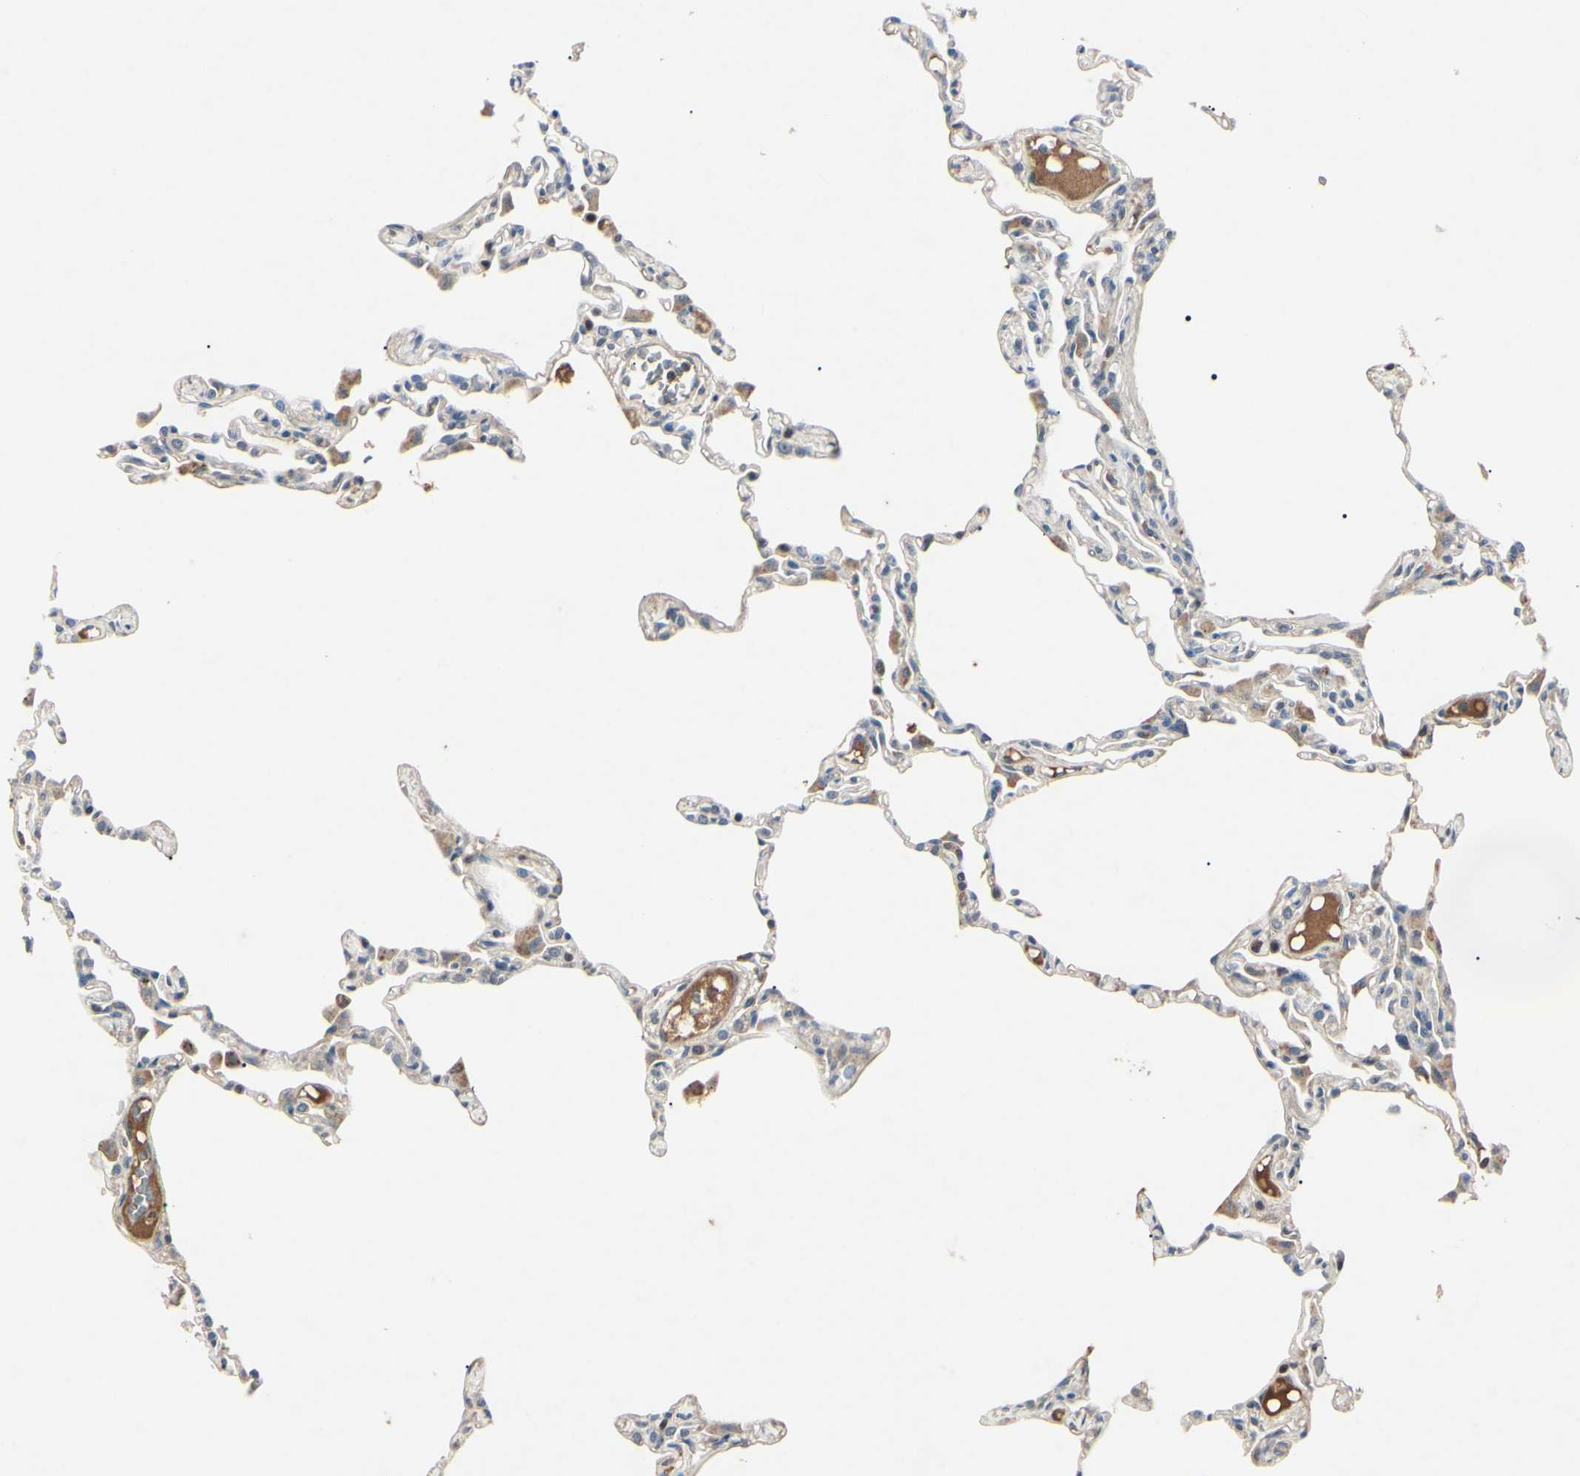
{"staining": {"intensity": "moderate", "quantity": "<25%", "location": "cytoplasmic/membranous"}, "tissue": "lung", "cell_type": "Alveolar cells", "image_type": "normal", "snomed": [{"axis": "morphology", "description": "Normal tissue, NOS"}, {"axis": "topography", "description": "Lung"}], "caption": "Lung stained with DAB IHC displays low levels of moderate cytoplasmic/membranous expression in approximately <25% of alveolar cells.", "gene": "AEBP1", "patient": {"sex": "female", "age": 49}}